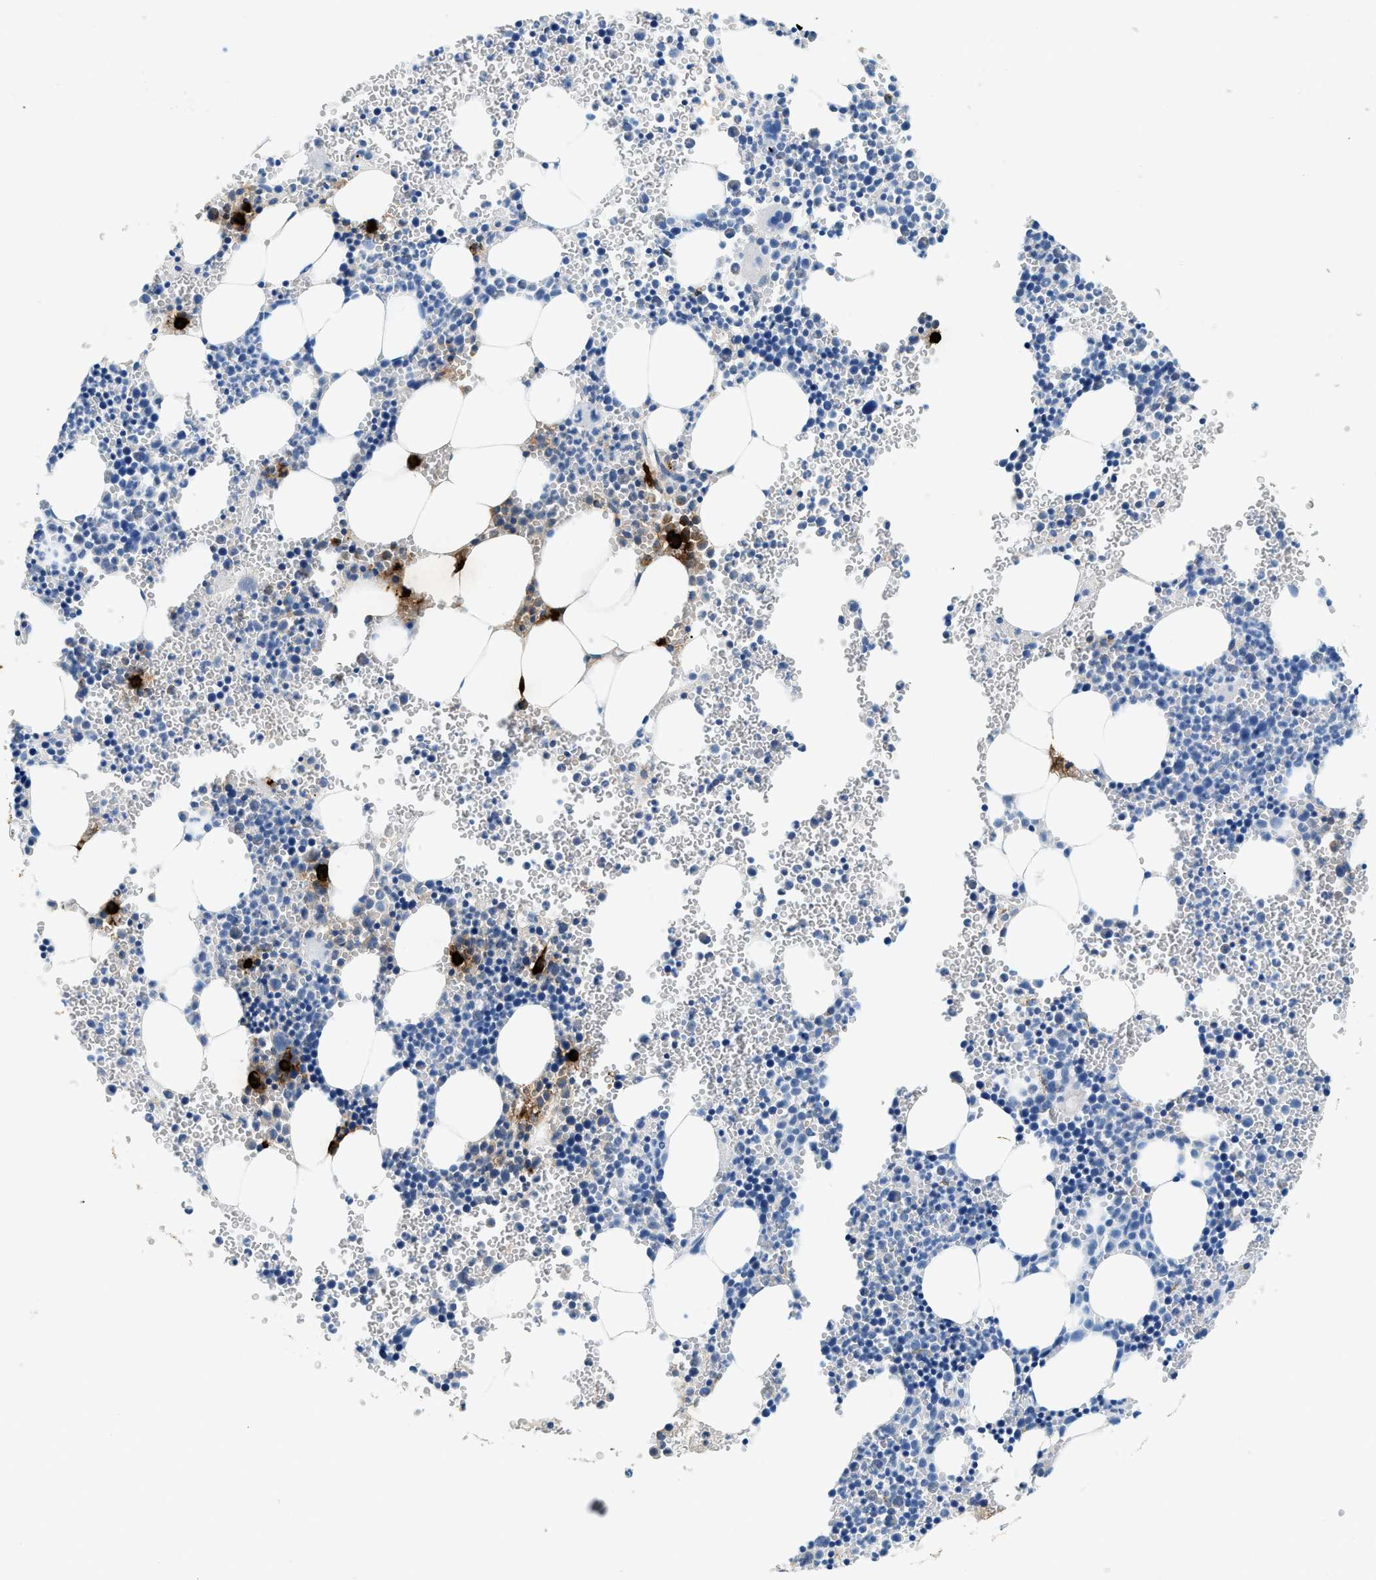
{"staining": {"intensity": "strong", "quantity": "<25%", "location": "cytoplasmic/membranous"}, "tissue": "bone marrow", "cell_type": "Hematopoietic cells", "image_type": "normal", "snomed": [{"axis": "morphology", "description": "Normal tissue, NOS"}, {"axis": "morphology", "description": "Inflammation, NOS"}, {"axis": "topography", "description": "Bone marrow"}], "caption": "A brown stain labels strong cytoplasmic/membranous expression of a protein in hematopoietic cells of benign bone marrow. The staining was performed using DAB, with brown indicating positive protein expression. Nuclei are stained blue with hematoxylin.", "gene": "TPSAB1", "patient": {"sex": "male", "age": 22}}